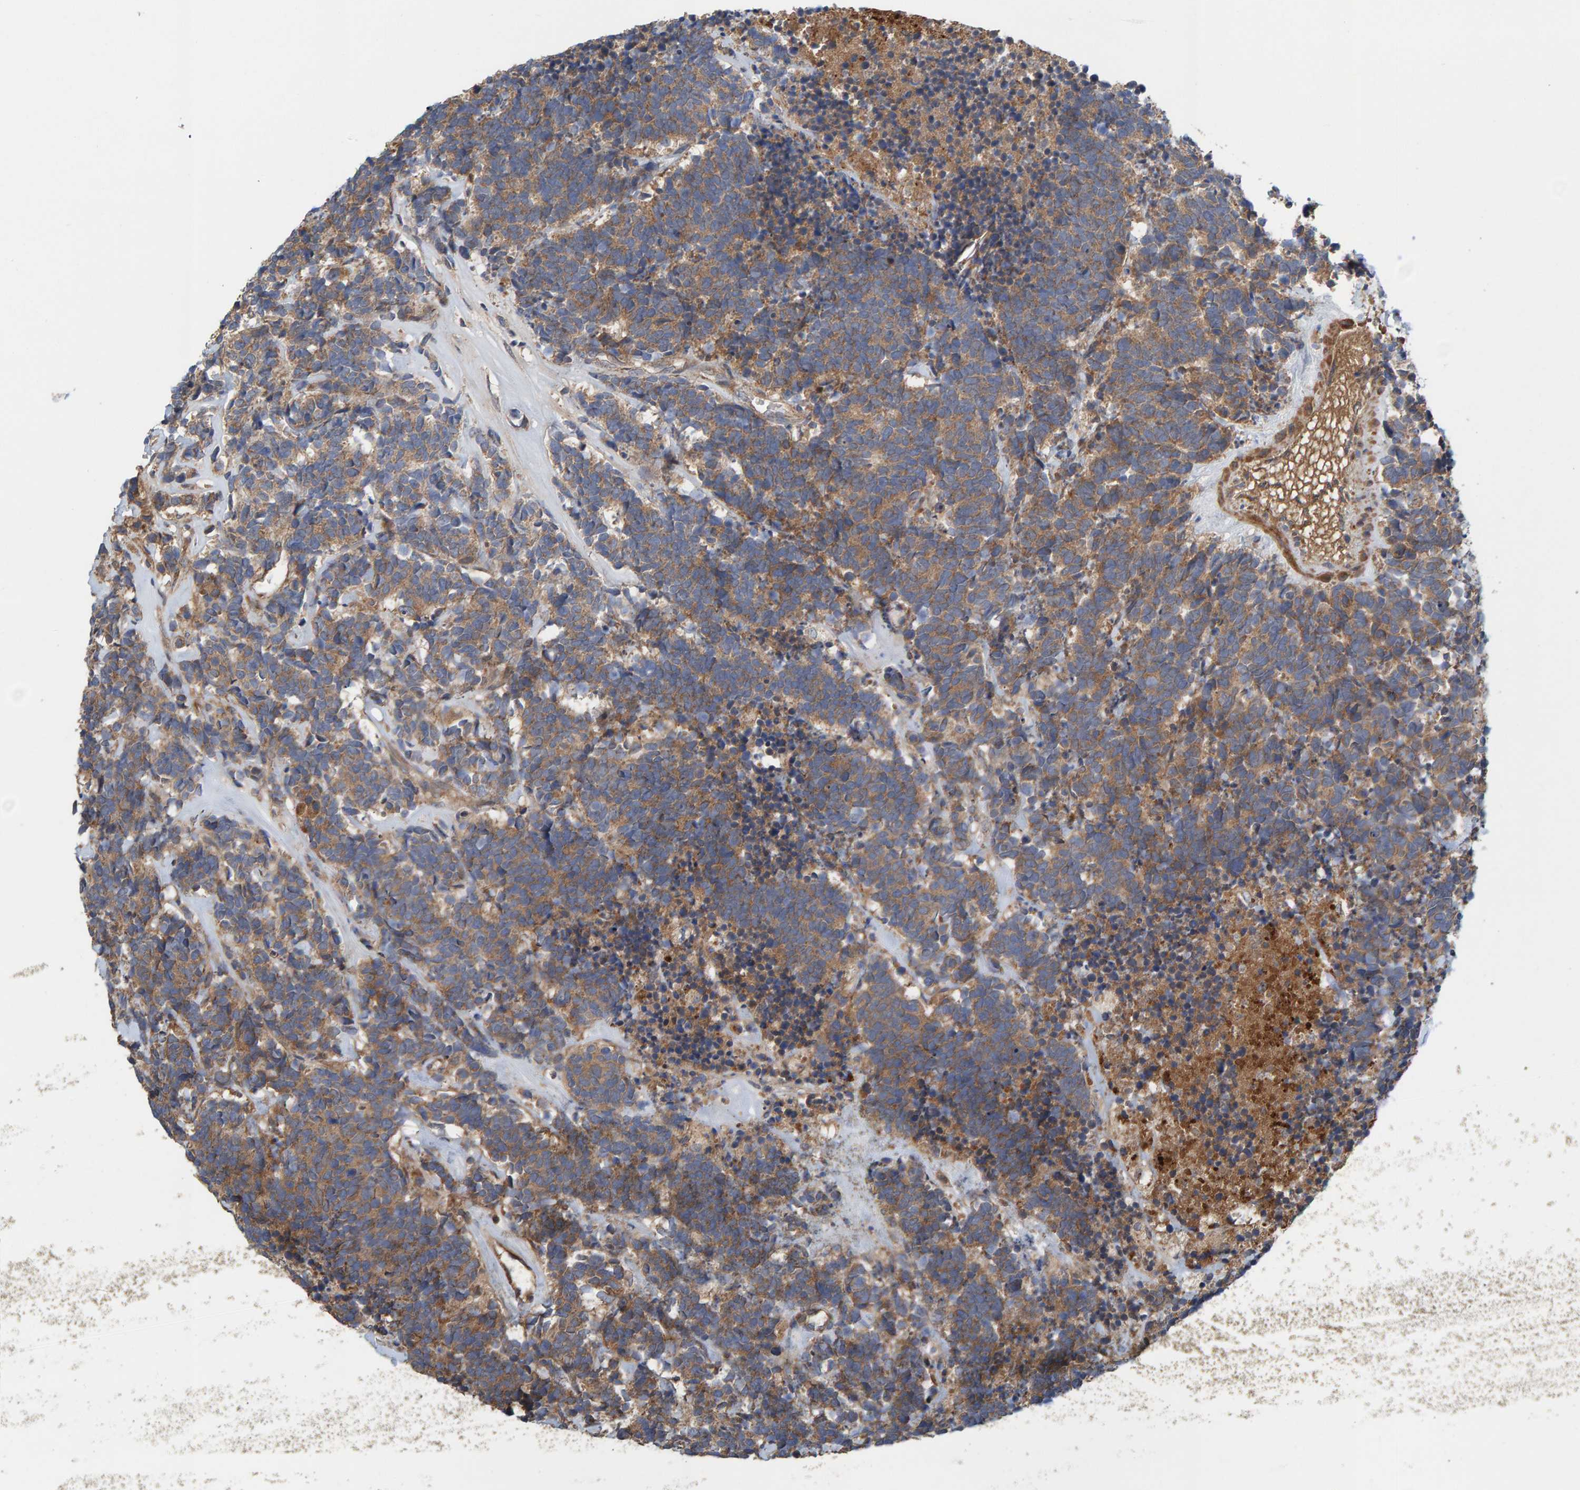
{"staining": {"intensity": "moderate", "quantity": ">75%", "location": "cytoplasmic/membranous"}, "tissue": "carcinoid", "cell_type": "Tumor cells", "image_type": "cancer", "snomed": [{"axis": "morphology", "description": "Carcinoma, NOS"}, {"axis": "morphology", "description": "Carcinoid, malignant, NOS"}, {"axis": "topography", "description": "Urinary bladder"}], "caption": "Human carcinoma stained with a protein marker shows moderate staining in tumor cells.", "gene": "KIAA0753", "patient": {"sex": "male", "age": 57}}